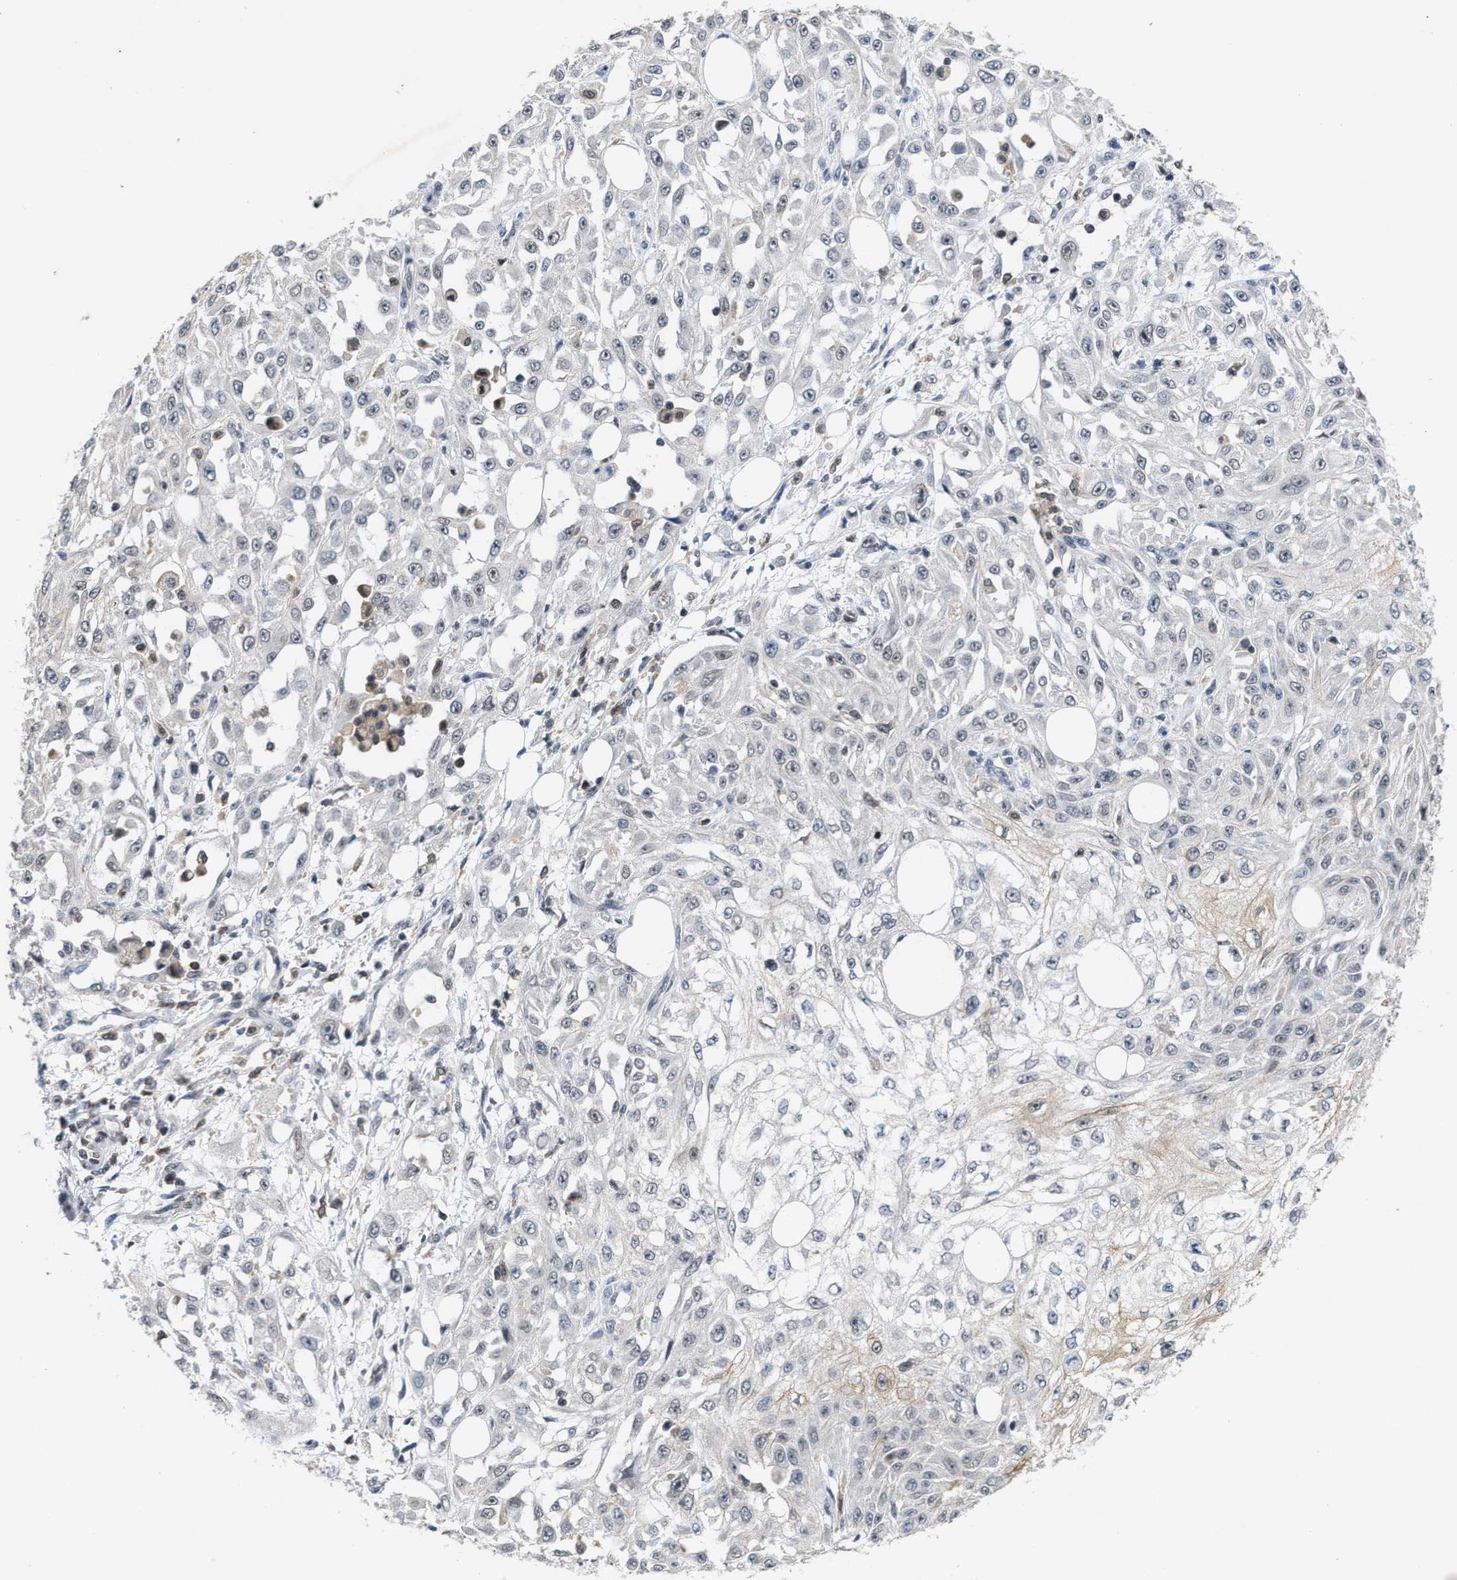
{"staining": {"intensity": "negative", "quantity": "none", "location": "none"}, "tissue": "skin cancer", "cell_type": "Tumor cells", "image_type": "cancer", "snomed": [{"axis": "morphology", "description": "Squamous cell carcinoma, NOS"}, {"axis": "morphology", "description": "Squamous cell carcinoma, metastatic, NOS"}, {"axis": "topography", "description": "Skin"}, {"axis": "topography", "description": "Lymph node"}], "caption": "Immunohistochemistry (IHC) of skin cancer (metastatic squamous cell carcinoma) shows no staining in tumor cells. (DAB immunohistochemistry visualized using brightfield microscopy, high magnification).", "gene": "FGD3", "patient": {"sex": "male", "age": 75}}